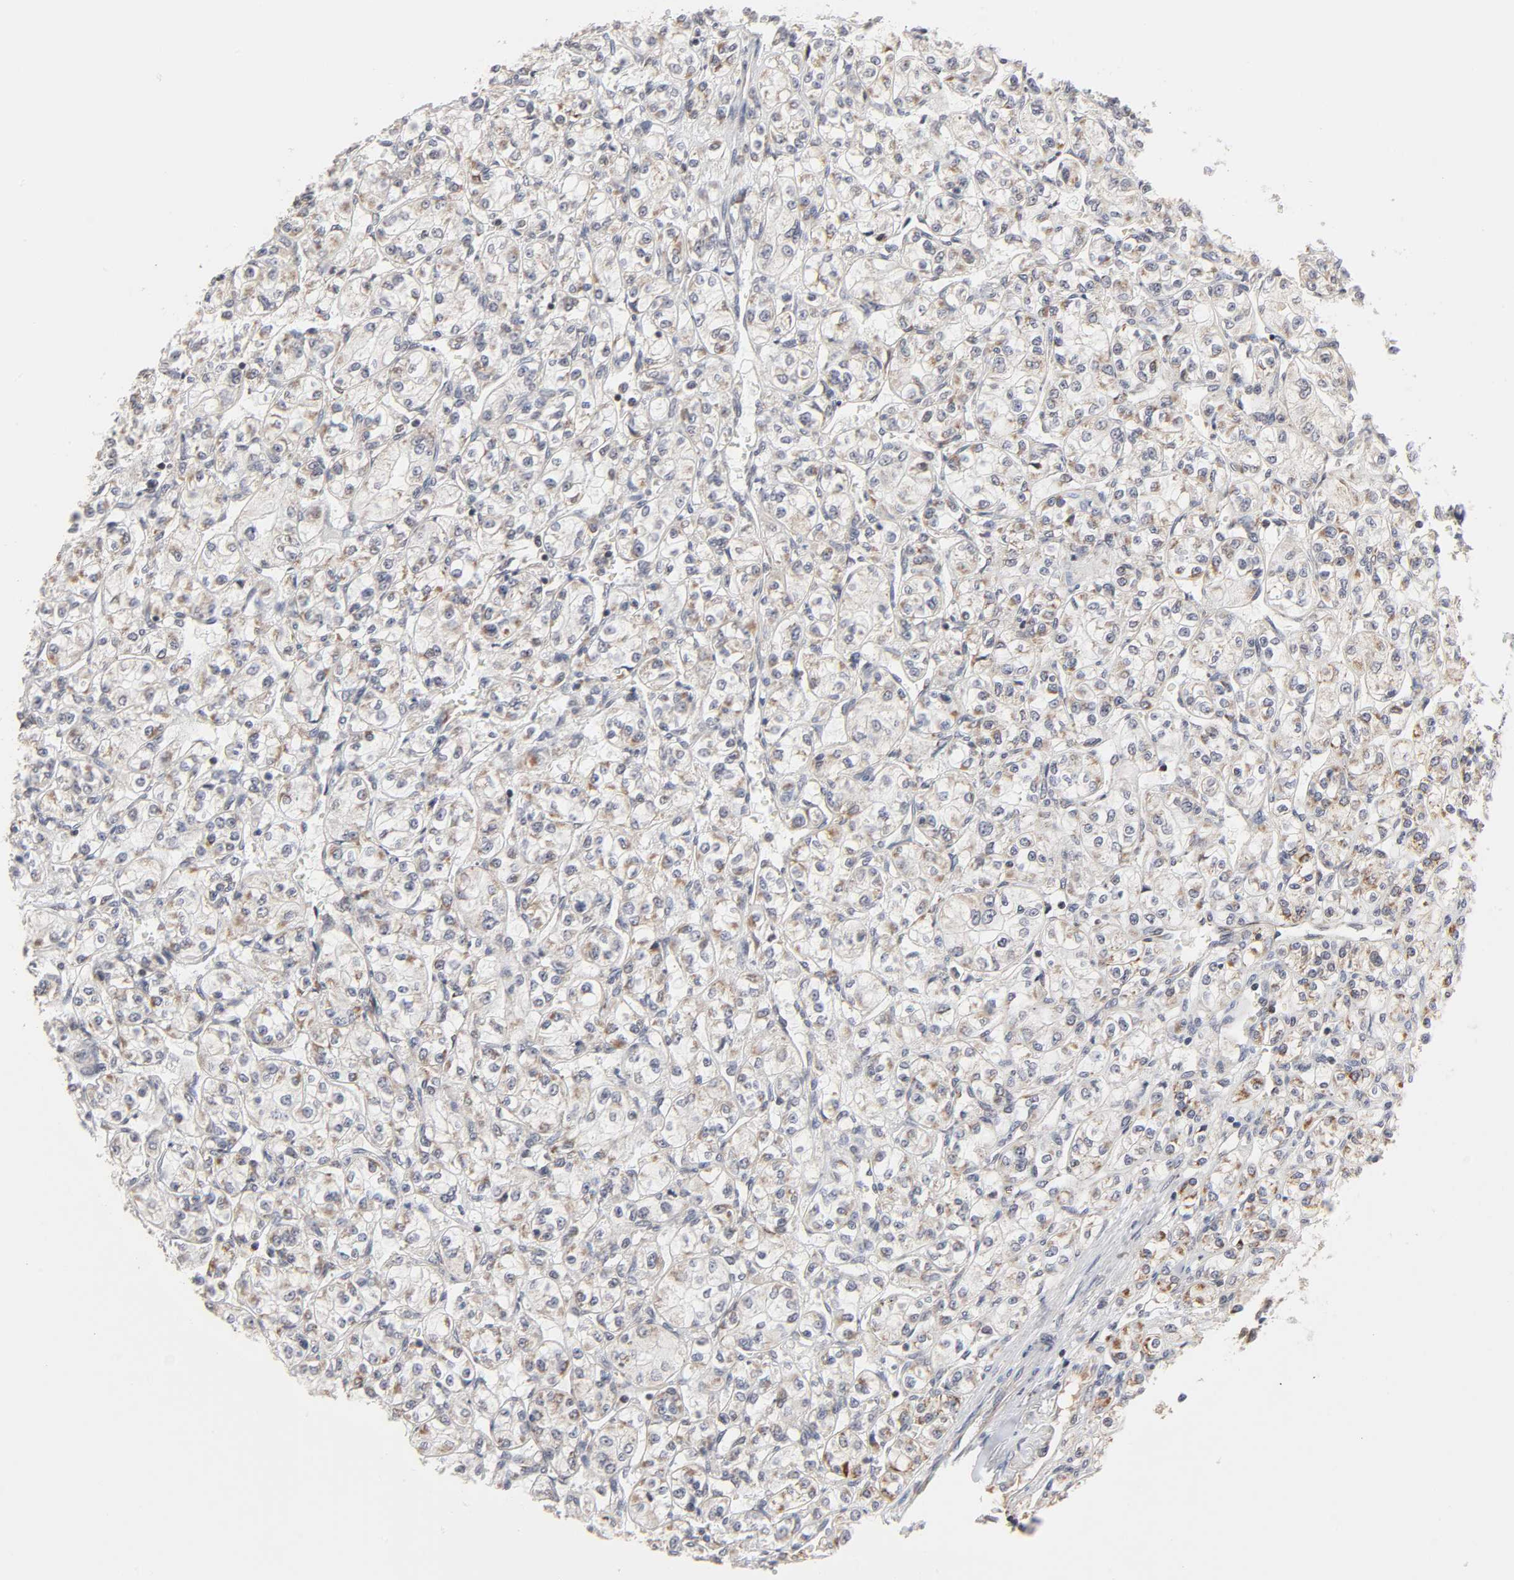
{"staining": {"intensity": "moderate", "quantity": "25%-75%", "location": "cytoplasmic/membranous"}, "tissue": "renal cancer", "cell_type": "Tumor cells", "image_type": "cancer", "snomed": [{"axis": "morphology", "description": "Adenocarcinoma, NOS"}, {"axis": "topography", "description": "Kidney"}], "caption": "Renal adenocarcinoma stained for a protein (brown) demonstrates moderate cytoplasmic/membranous positive expression in about 25%-75% of tumor cells.", "gene": "AUH", "patient": {"sex": "male", "age": 77}}